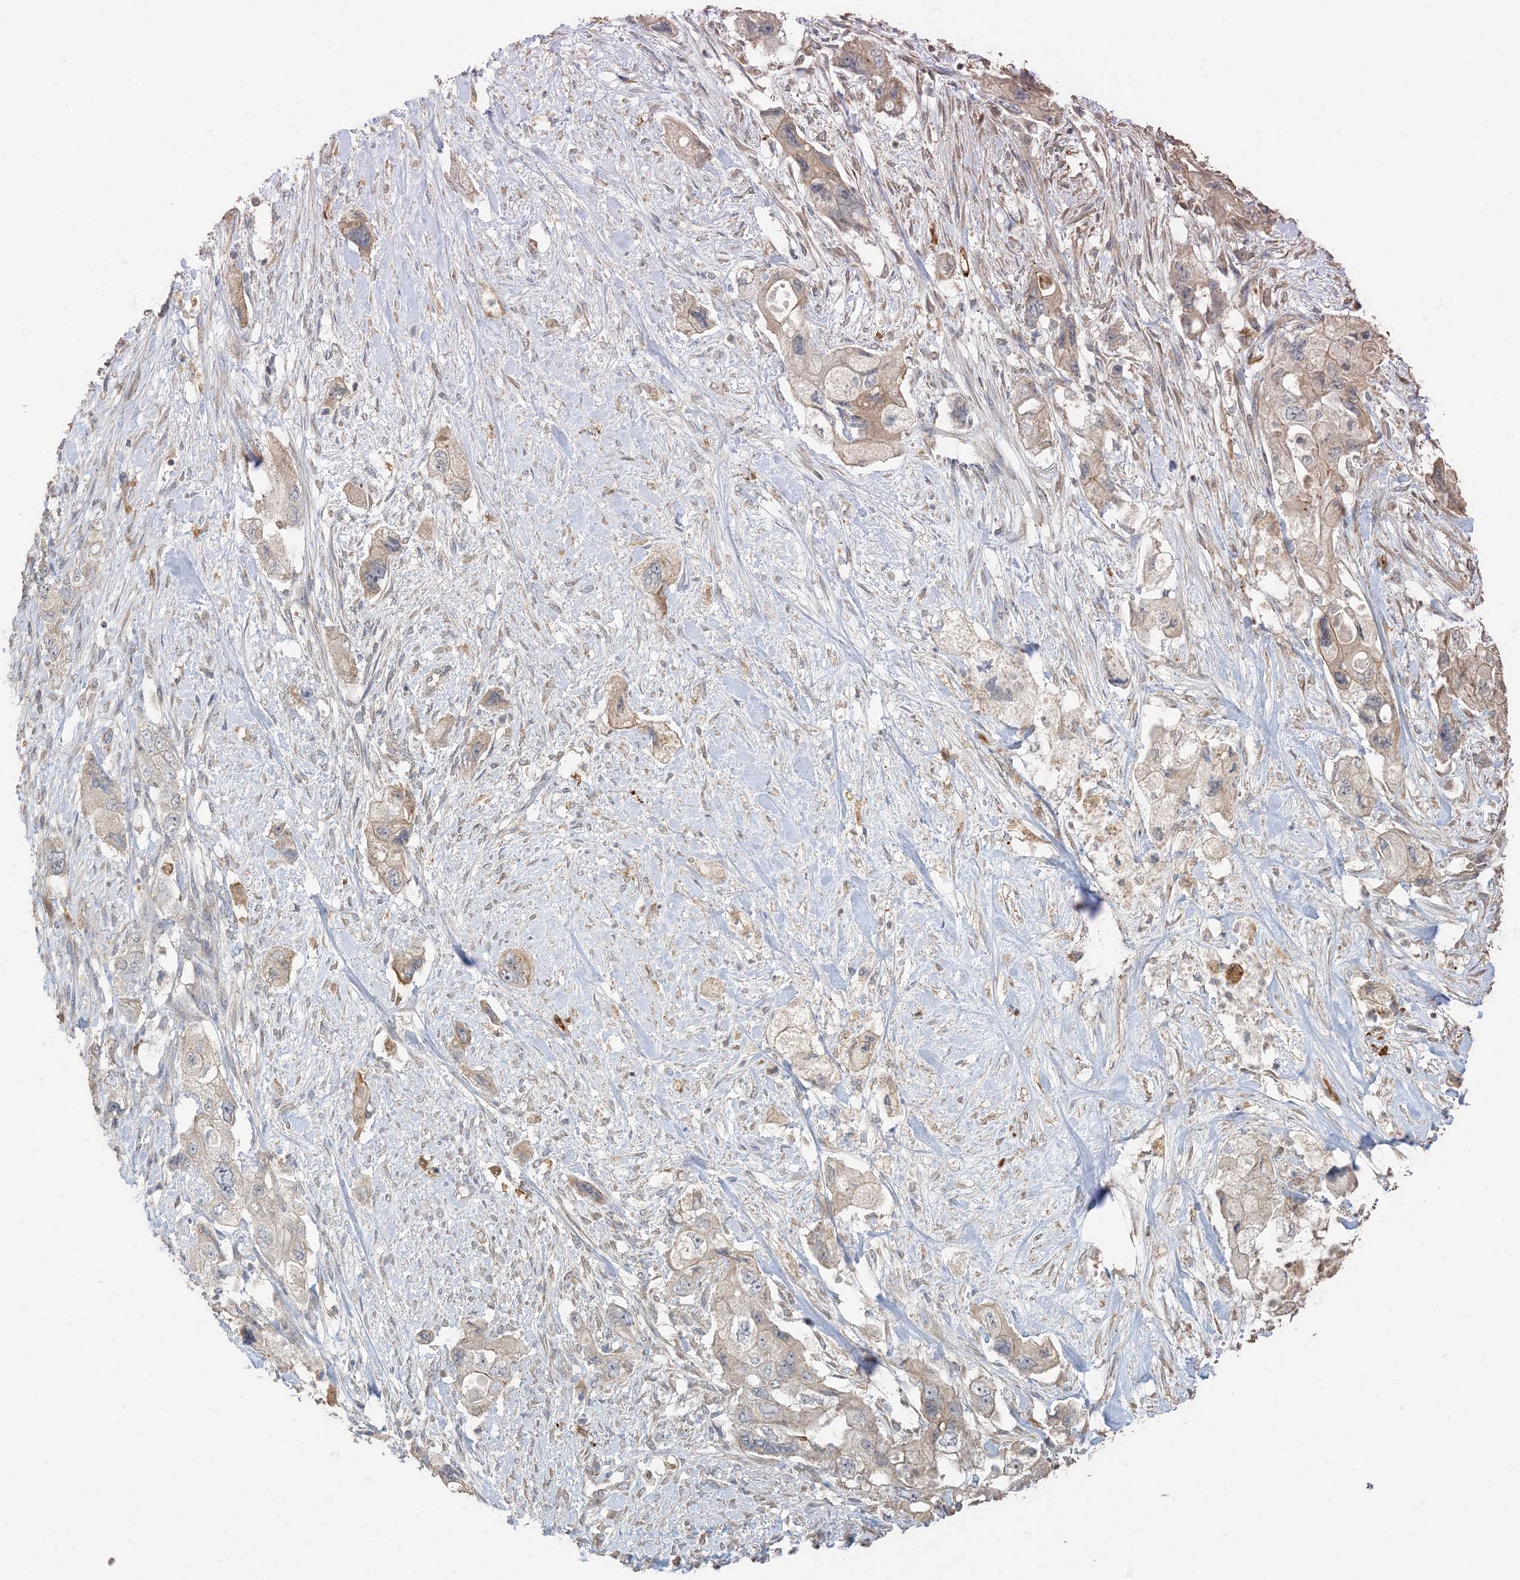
{"staining": {"intensity": "weak", "quantity": "25%-75%", "location": "cytoplasmic/membranous"}, "tissue": "pancreatic cancer", "cell_type": "Tumor cells", "image_type": "cancer", "snomed": [{"axis": "morphology", "description": "Adenocarcinoma, NOS"}, {"axis": "topography", "description": "Pancreas"}], "caption": "Weak cytoplasmic/membranous protein staining is present in about 25%-75% of tumor cells in pancreatic adenocarcinoma.", "gene": "RNF175", "patient": {"sex": "female", "age": 73}}